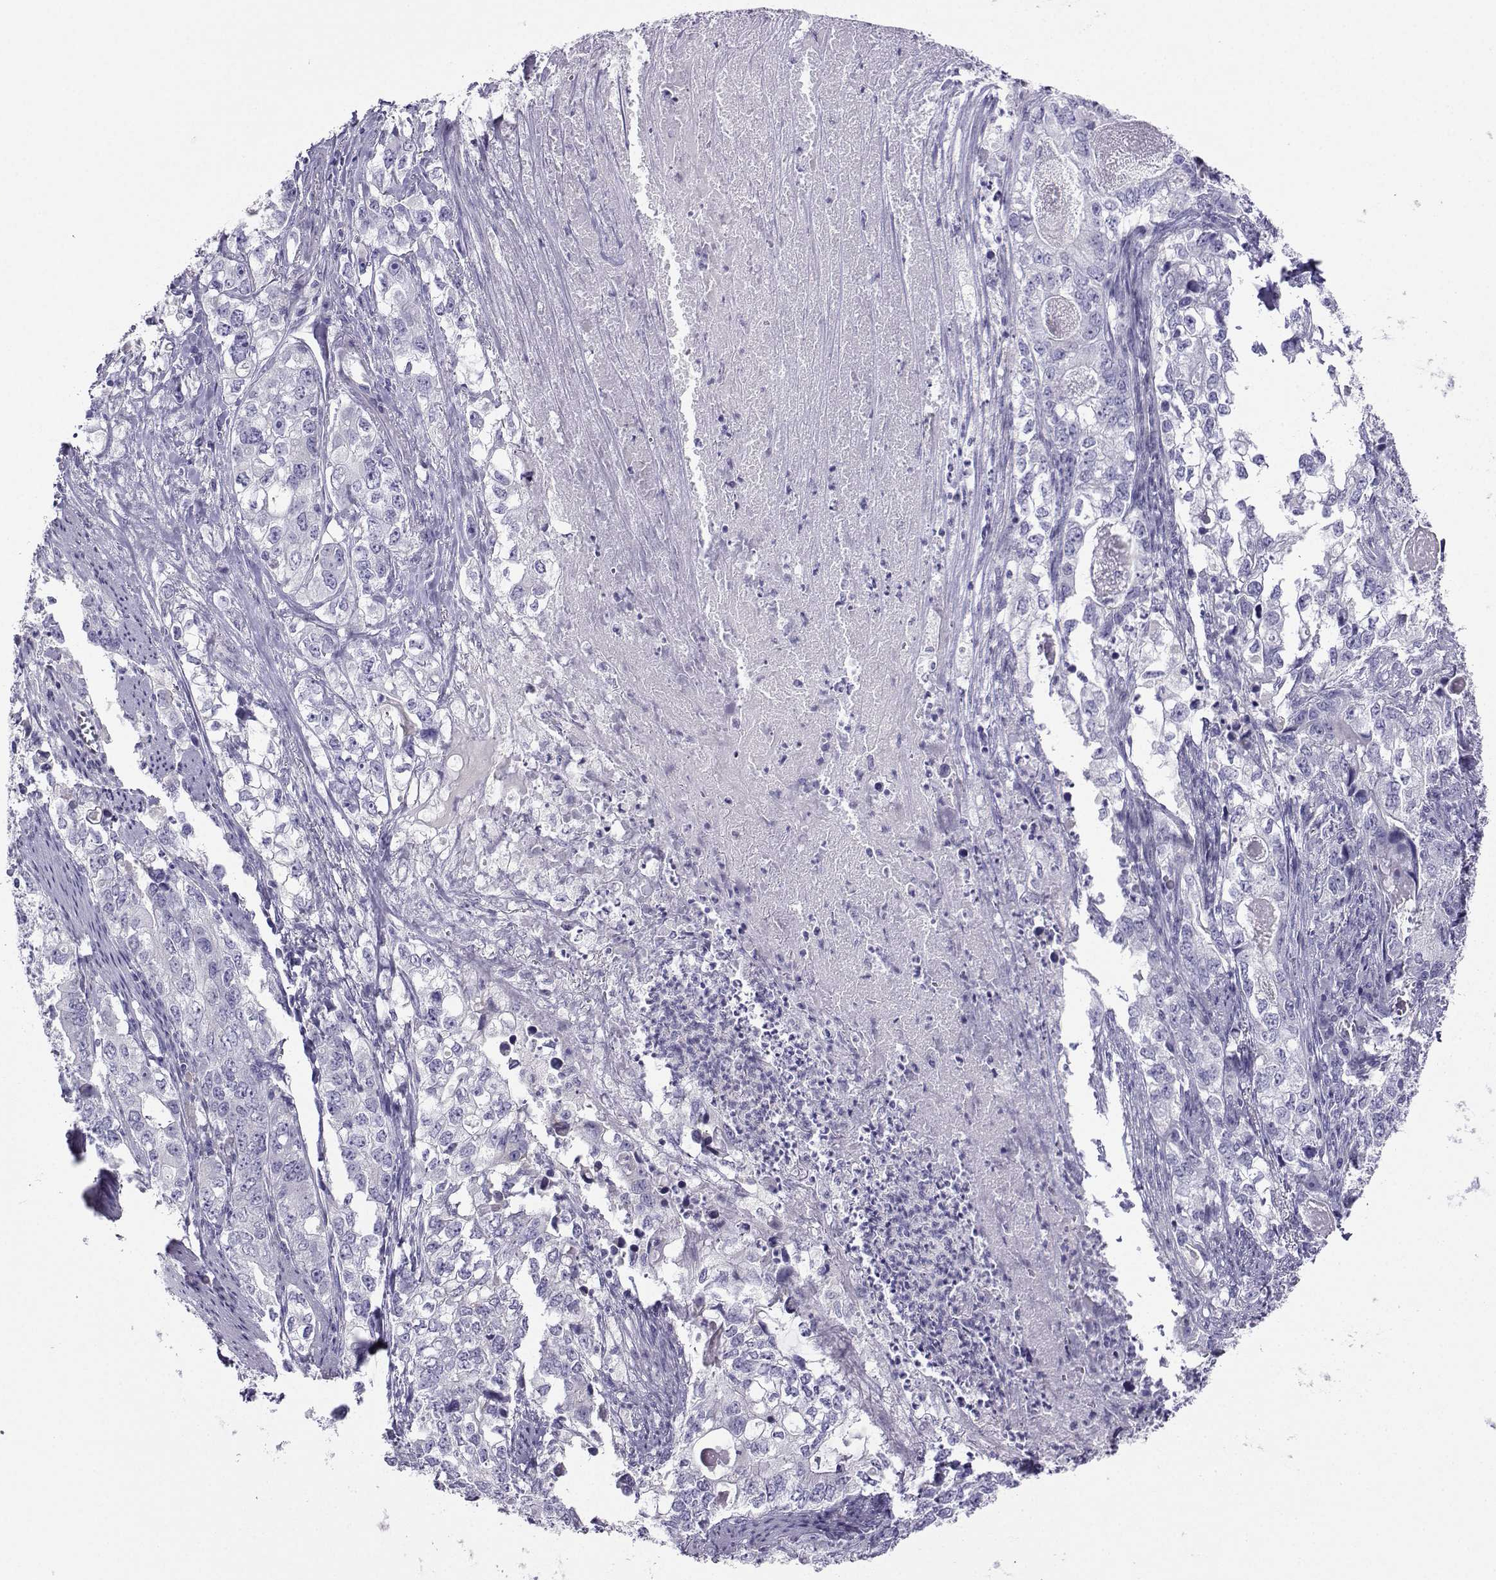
{"staining": {"intensity": "negative", "quantity": "none", "location": "none"}, "tissue": "stomach cancer", "cell_type": "Tumor cells", "image_type": "cancer", "snomed": [{"axis": "morphology", "description": "Adenocarcinoma, NOS"}, {"axis": "topography", "description": "Stomach, lower"}], "caption": "Immunohistochemistry photomicrograph of neoplastic tissue: human stomach adenocarcinoma stained with DAB reveals no significant protein positivity in tumor cells.", "gene": "FBXO24", "patient": {"sex": "female", "age": 72}}